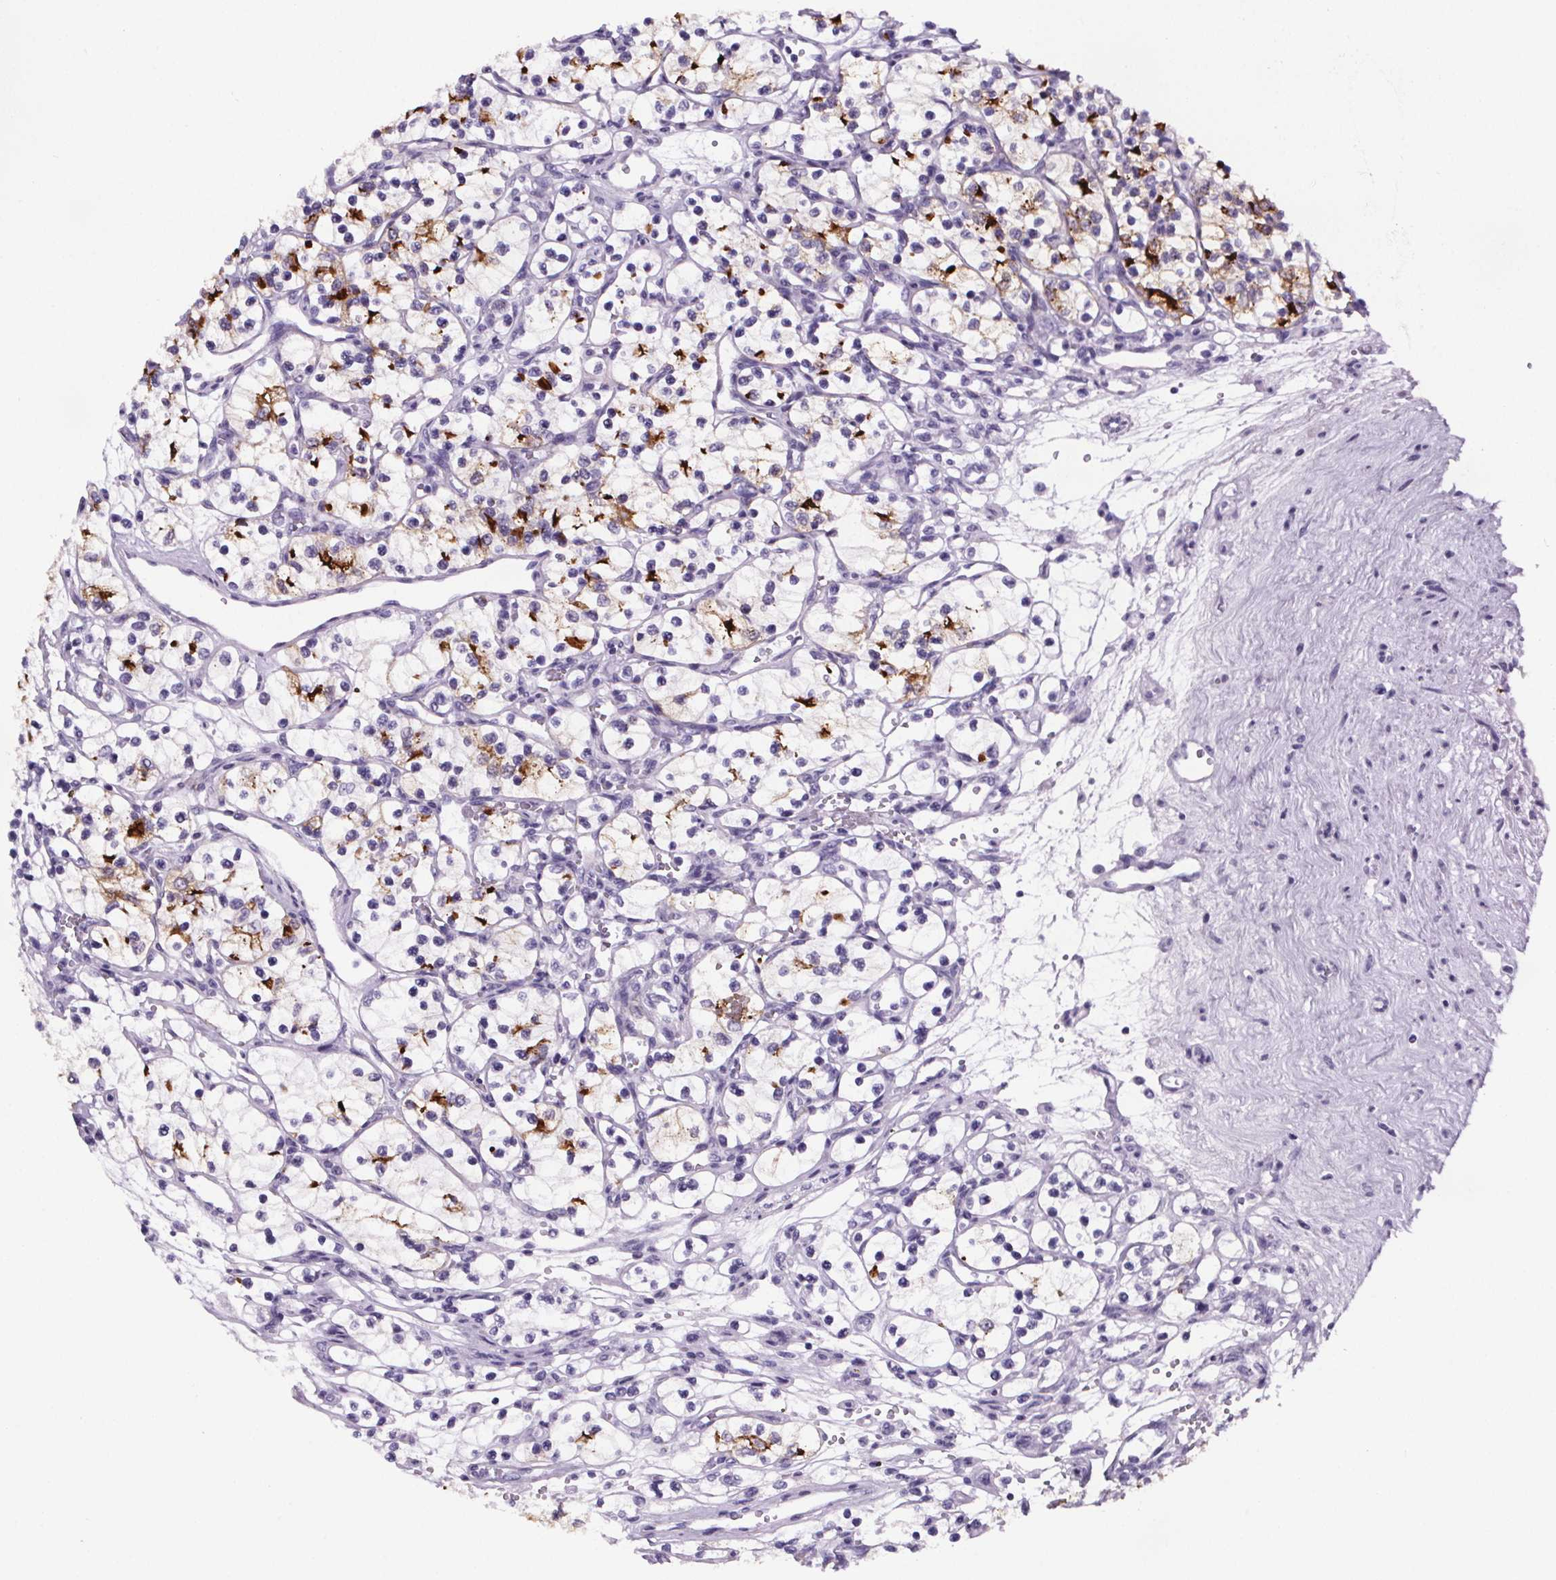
{"staining": {"intensity": "moderate", "quantity": "<25%", "location": "cytoplasmic/membranous"}, "tissue": "renal cancer", "cell_type": "Tumor cells", "image_type": "cancer", "snomed": [{"axis": "morphology", "description": "Adenocarcinoma, NOS"}, {"axis": "topography", "description": "Kidney"}], "caption": "Immunohistochemistry histopathology image of neoplastic tissue: adenocarcinoma (renal) stained using IHC shows low levels of moderate protein expression localized specifically in the cytoplasmic/membranous of tumor cells, appearing as a cytoplasmic/membranous brown color.", "gene": "CUBN", "patient": {"sex": "female", "age": 69}}